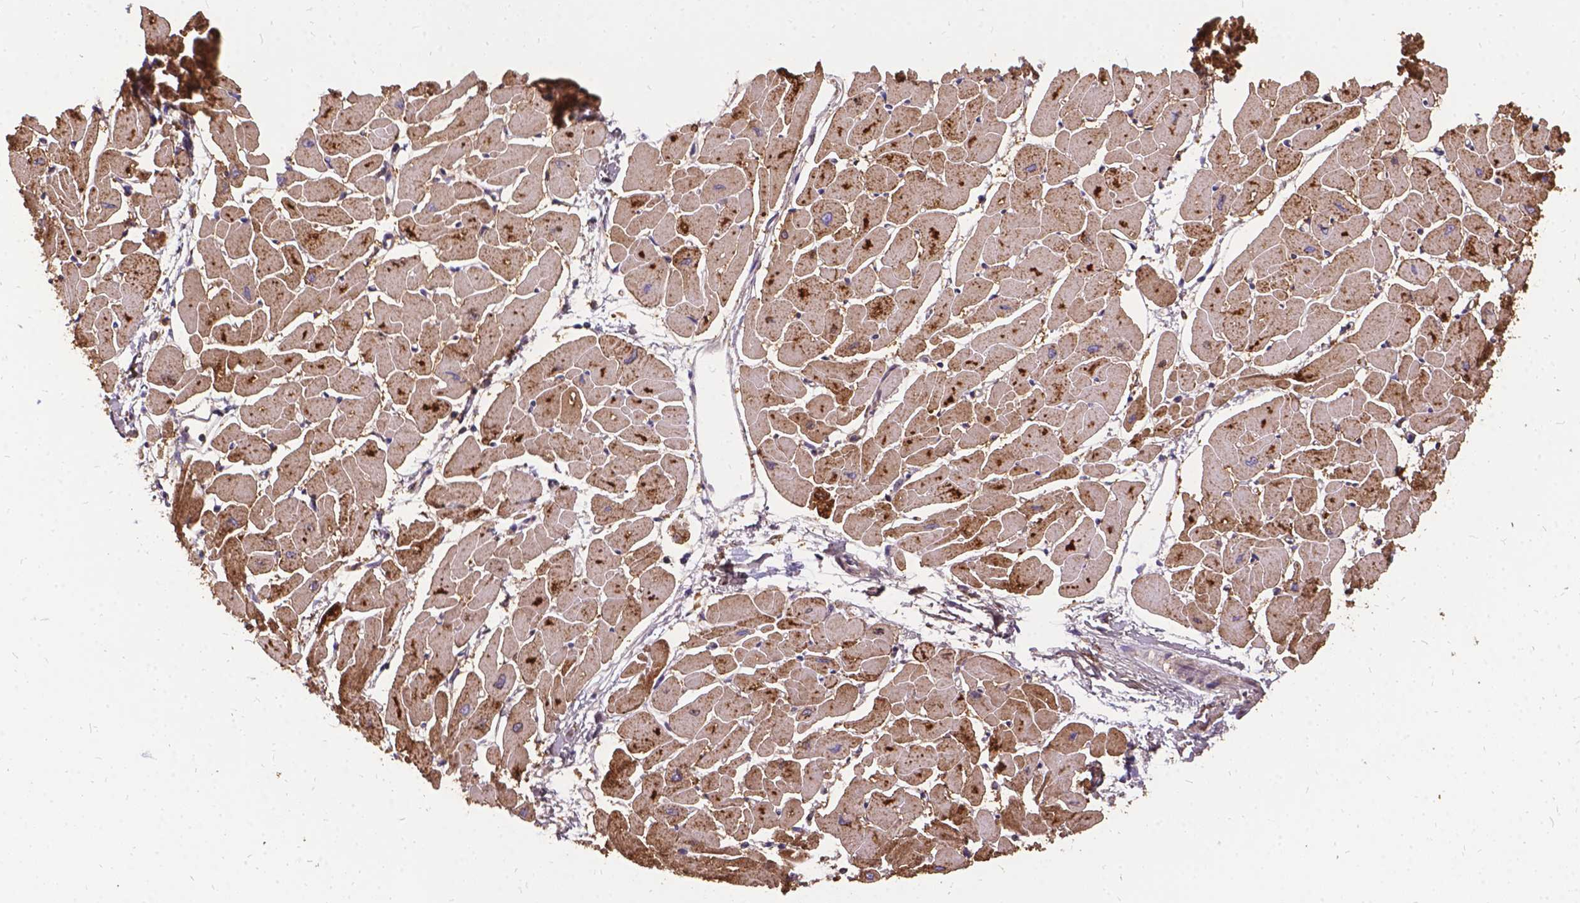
{"staining": {"intensity": "moderate", "quantity": ">75%", "location": "cytoplasmic/membranous"}, "tissue": "heart muscle", "cell_type": "Cardiomyocytes", "image_type": "normal", "snomed": [{"axis": "morphology", "description": "Normal tissue, NOS"}, {"axis": "topography", "description": "Heart"}], "caption": "Immunohistochemistry (DAB (3,3'-diaminobenzidine)) staining of unremarkable heart muscle reveals moderate cytoplasmic/membranous protein expression in about >75% of cardiomyocytes.", "gene": "DENND6A", "patient": {"sex": "male", "age": 57}}